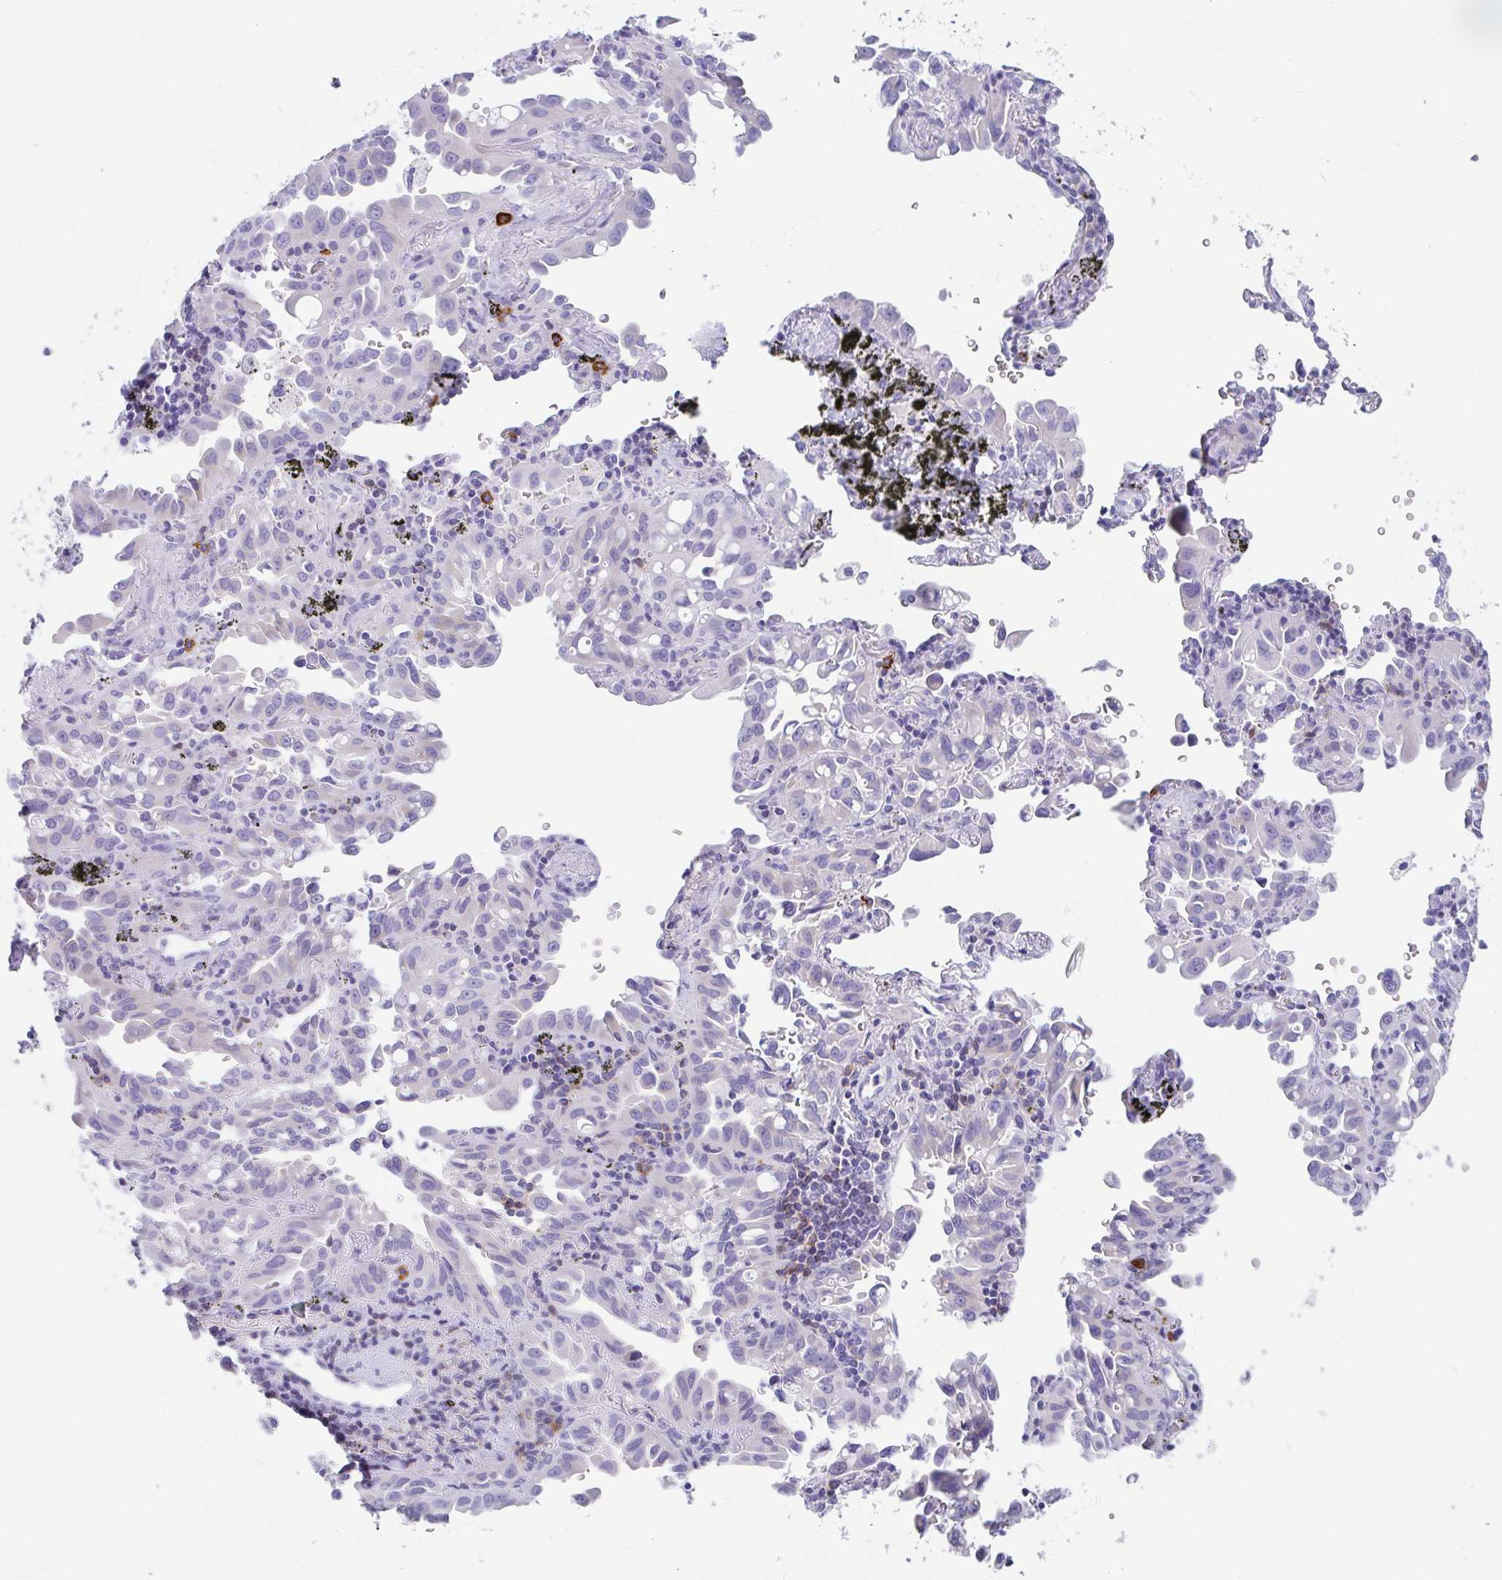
{"staining": {"intensity": "negative", "quantity": "none", "location": "none"}, "tissue": "lung cancer", "cell_type": "Tumor cells", "image_type": "cancer", "snomed": [{"axis": "morphology", "description": "Adenocarcinoma, NOS"}, {"axis": "topography", "description": "Lung"}], "caption": "Lung cancer stained for a protein using immunohistochemistry (IHC) displays no positivity tumor cells.", "gene": "PLA2G1B", "patient": {"sex": "male", "age": 68}}